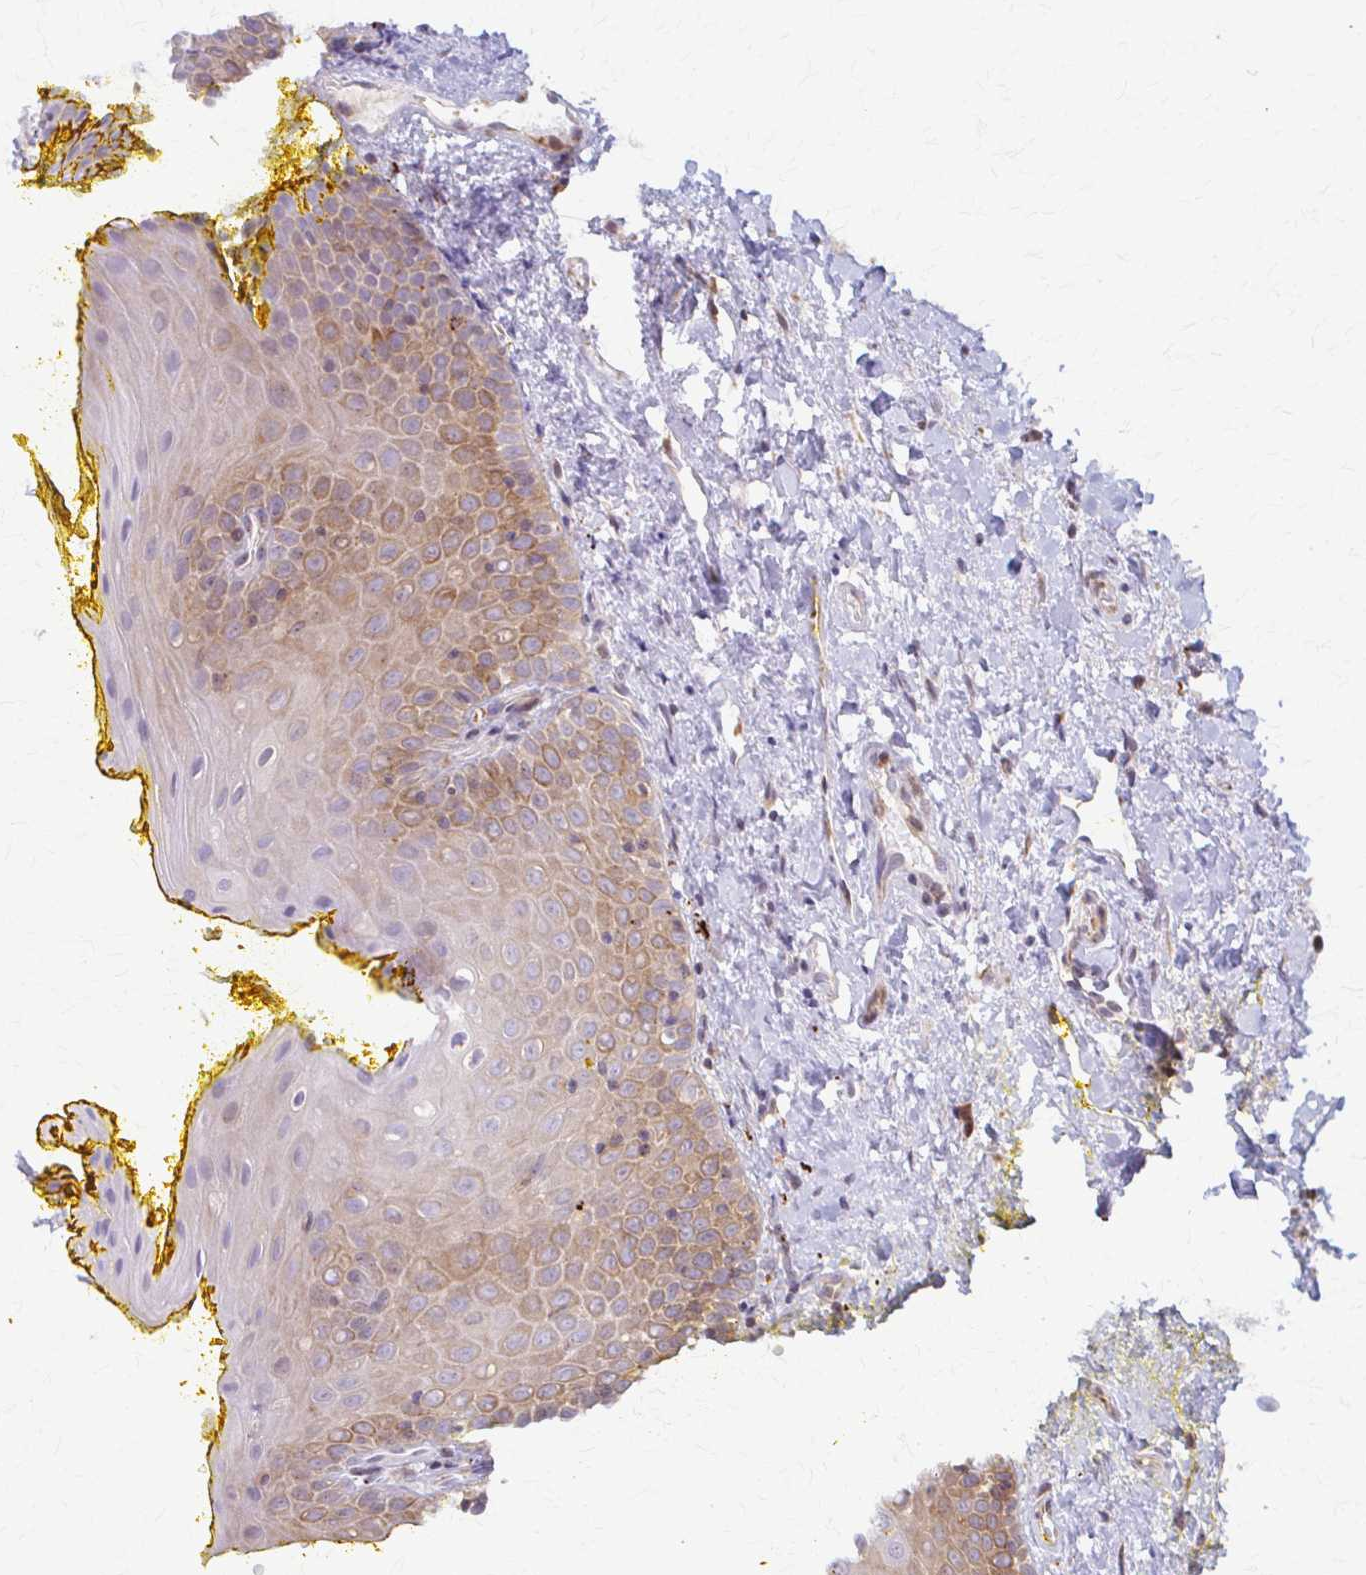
{"staining": {"intensity": "moderate", "quantity": ">75%", "location": "cytoplasmic/membranous"}, "tissue": "oral mucosa", "cell_type": "Squamous epithelial cells", "image_type": "normal", "snomed": [{"axis": "morphology", "description": "Normal tissue, NOS"}, {"axis": "morphology", "description": "Squamous cell carcinoma, NOS"}, {"axis": "topography", "description": "Oral tissue"}, {"axis": "topography", "description": "Head-Neck"}], "caption": "A micrograph of human oral mucosa stained for a protein displays moderate cytoplasmic/membranous brown staining in squamous epithelial cells.", "gene": "ARHGAP35", "patient": {"sex": "female", "age": 70}}